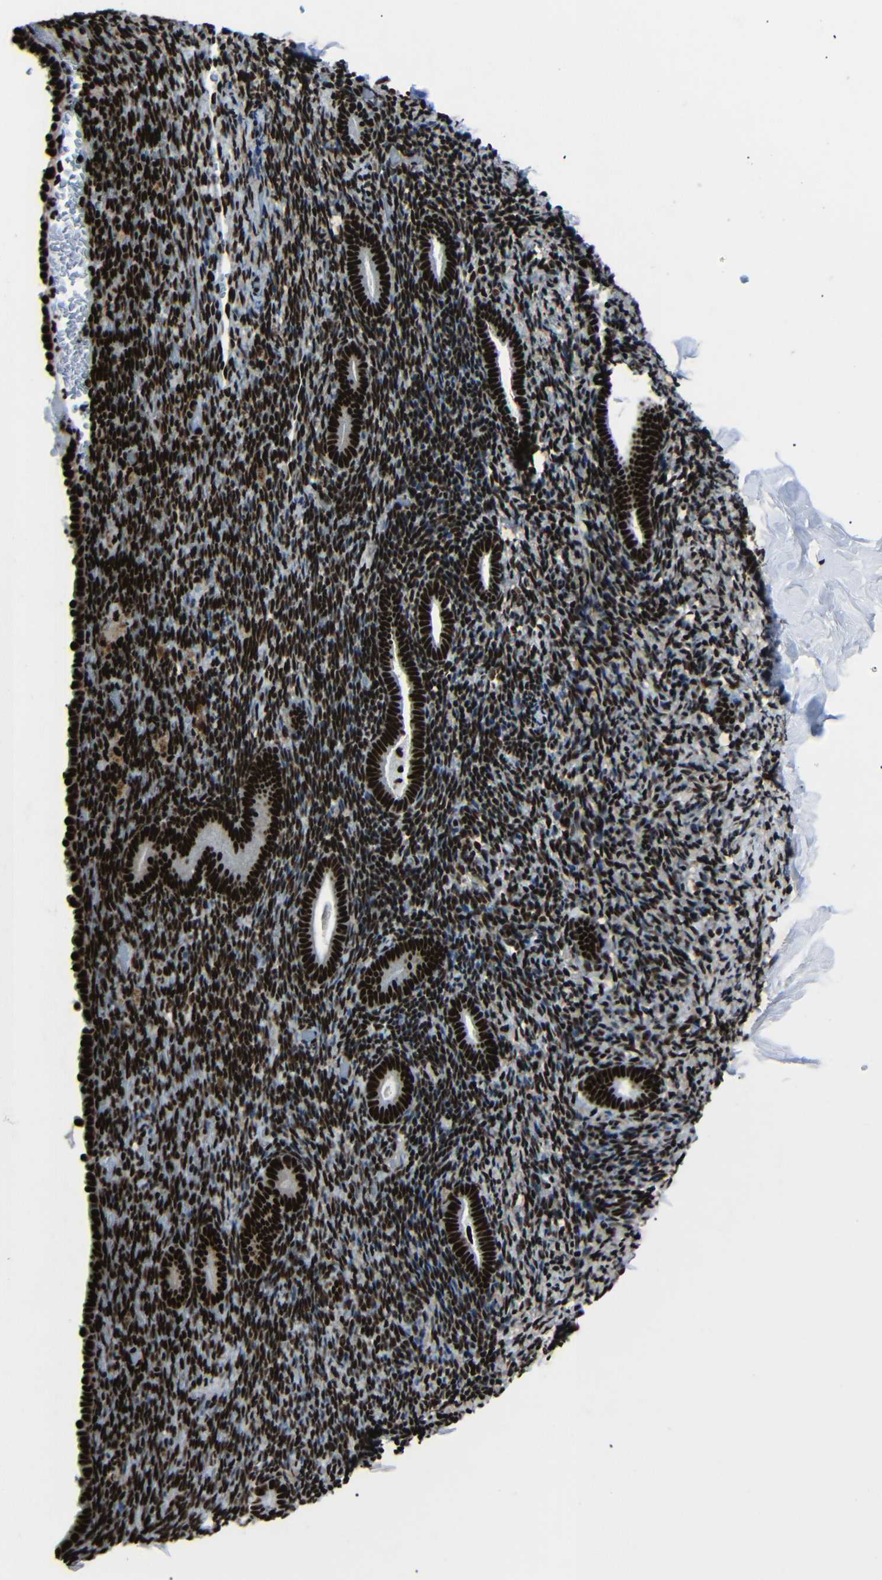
{"staining": {"intensity": "strong", "quantity": ">75%", "location": "nuclear"}, "tissue": "endometrium", "cell_type": "Cells in endometrial stroma", "image_type": "normal", "snomed": [{"axis": "morphology", "description": "Normal tissue, NOS"}, {"axis": "topography", "description": "Endometrium"}], "caption": "The photomicrograph shows staining of benign endometrium, revealing strong nuclear protein staining (brown color) within cells in endometrial stroma. (IHC, brightfield microscopy, high magnification).", "gene": "SRSF1", "patient": {"sex": "female", "age": 51}}